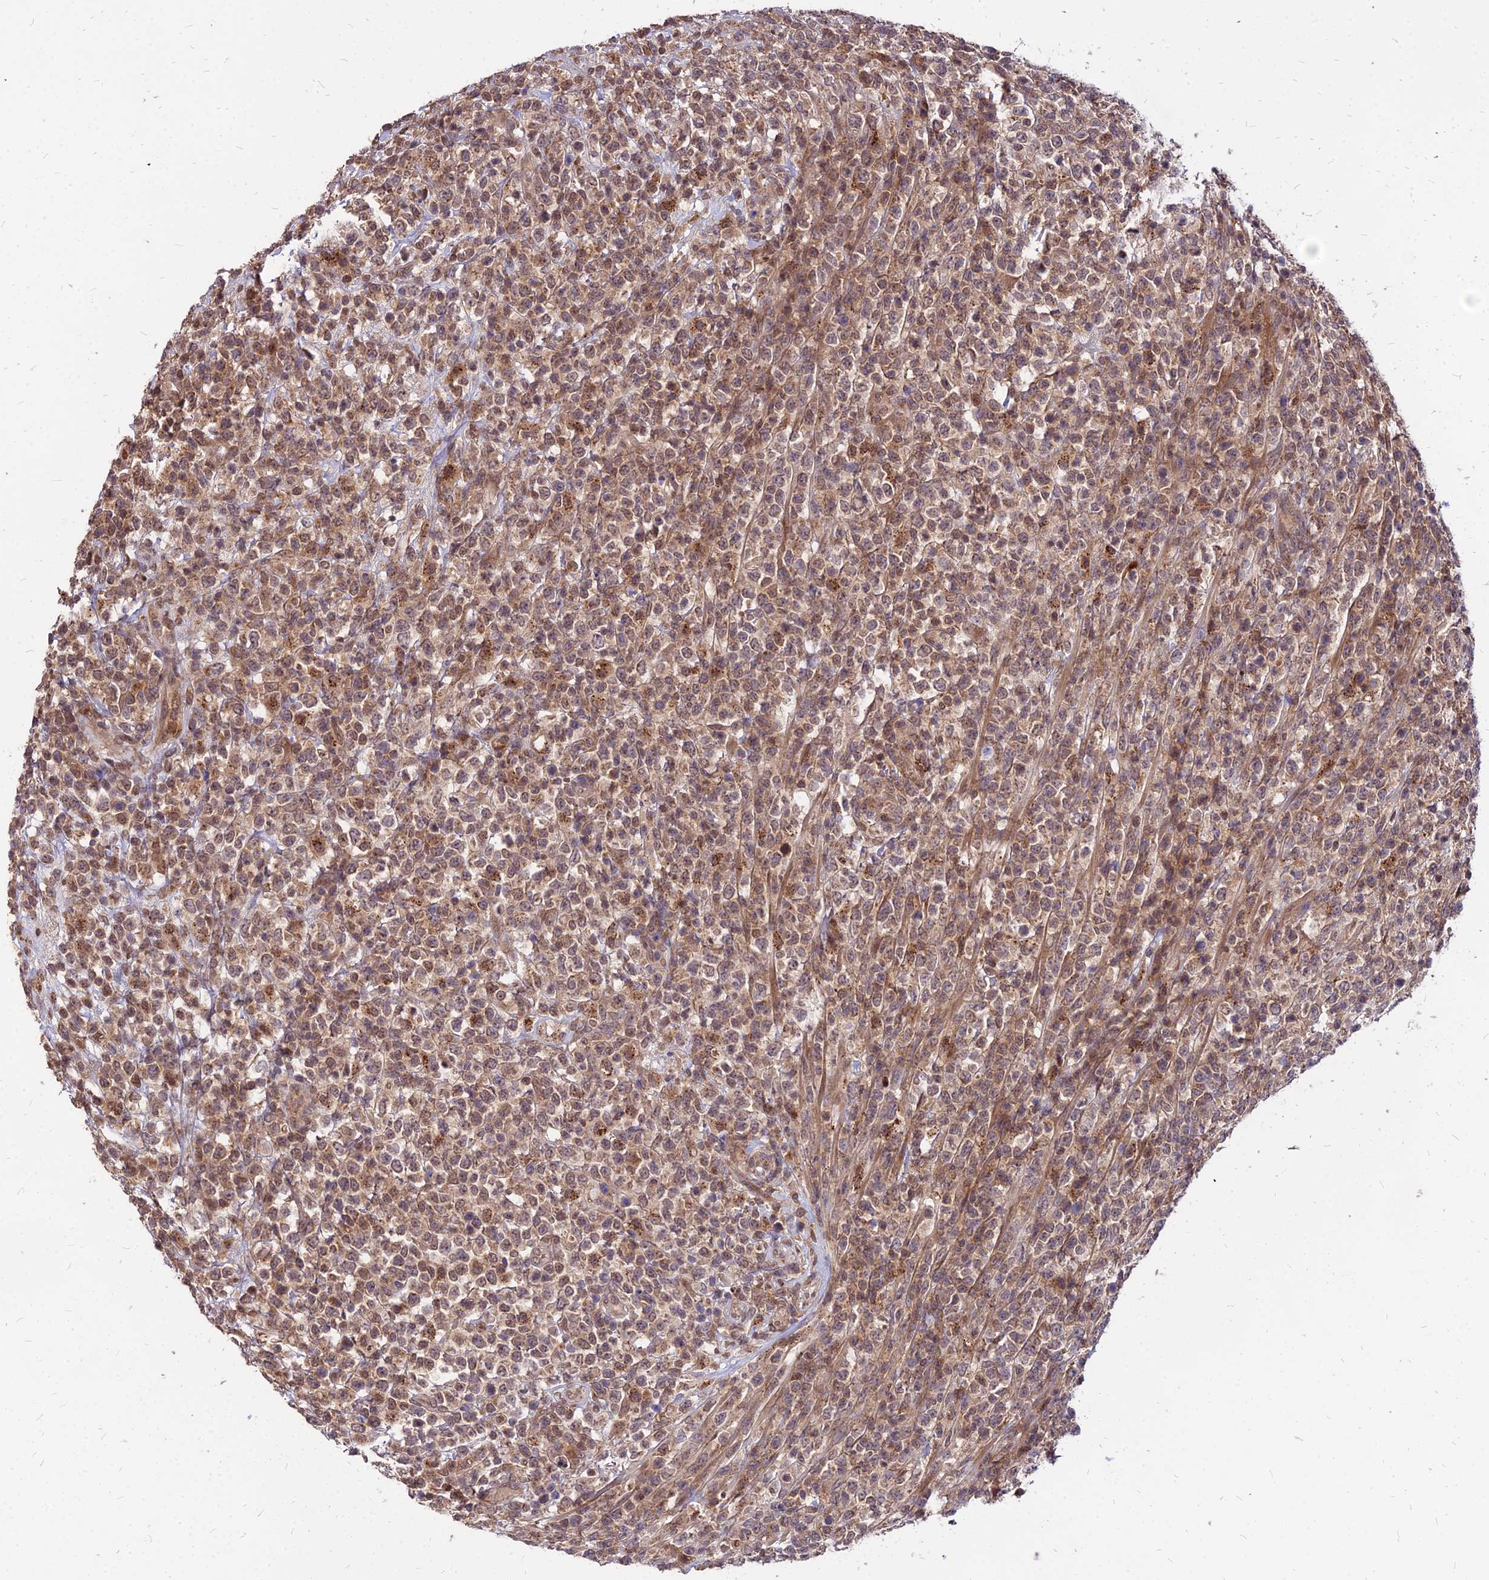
{"staining": {"intensity": "moderate", "quantity": ">75%", "location": "cytoplasmic/membranous,nuclear"}, "tissue": "lymphoma", "cell_type": "Tumor cells", "image_type": "cancer", "snomed": [{"axis": "morphology", "description": "Malignant lymphoma, non-Hodgkin's type, High grade"}, {"axis": "topography", "description": "Colon"}], "caption": "The micrograph shows a brown stain indicating the presence of a protein in the cytoplasmic/membranous and nuclear of tumor cells in high-grade malignant lymphoma, non-Hodgkin's type.", "gene": "APBA3", "patient": {"sex": "female", "age": 53}}